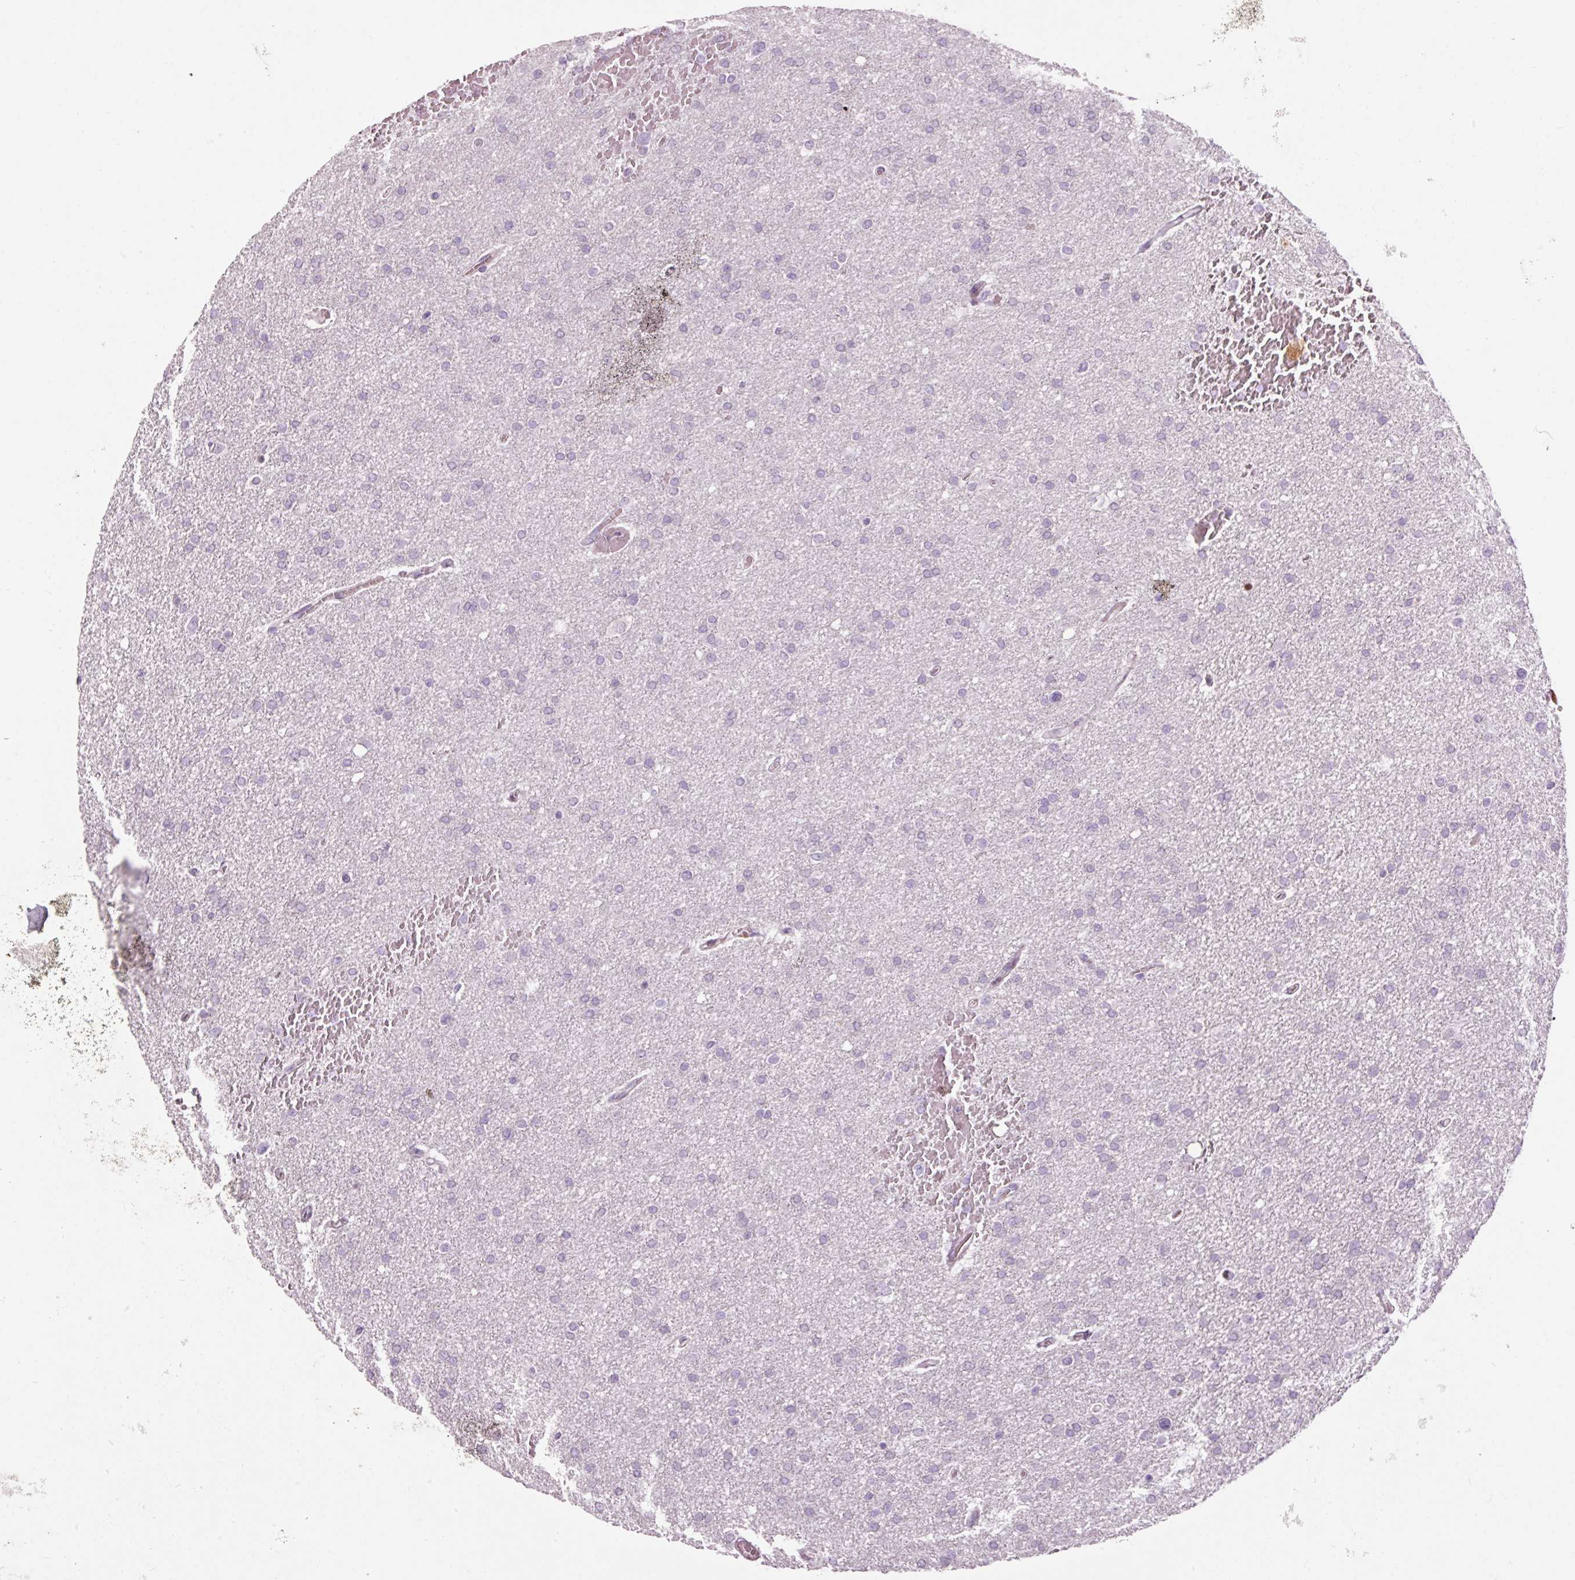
{"staining": {"intensity": "negative", "quantity": "none", "location": "none"}, "tissue": "glioma", "cell_type": "Tumor cells", "image_type": "cancer", "snomed": [{"axis": "morphology", "description": "Glioma, malignant, High grade"}, {"axis": "topography", "description": "Cerebral cortex"}], "caption": "Immunohistochemistry photomicrograph of glioma stained for a protein (brown), which shows no positivity in tumor cells.", "gene": "ANKRD20A1", "patient": {"sex": "female", "age": 36}}